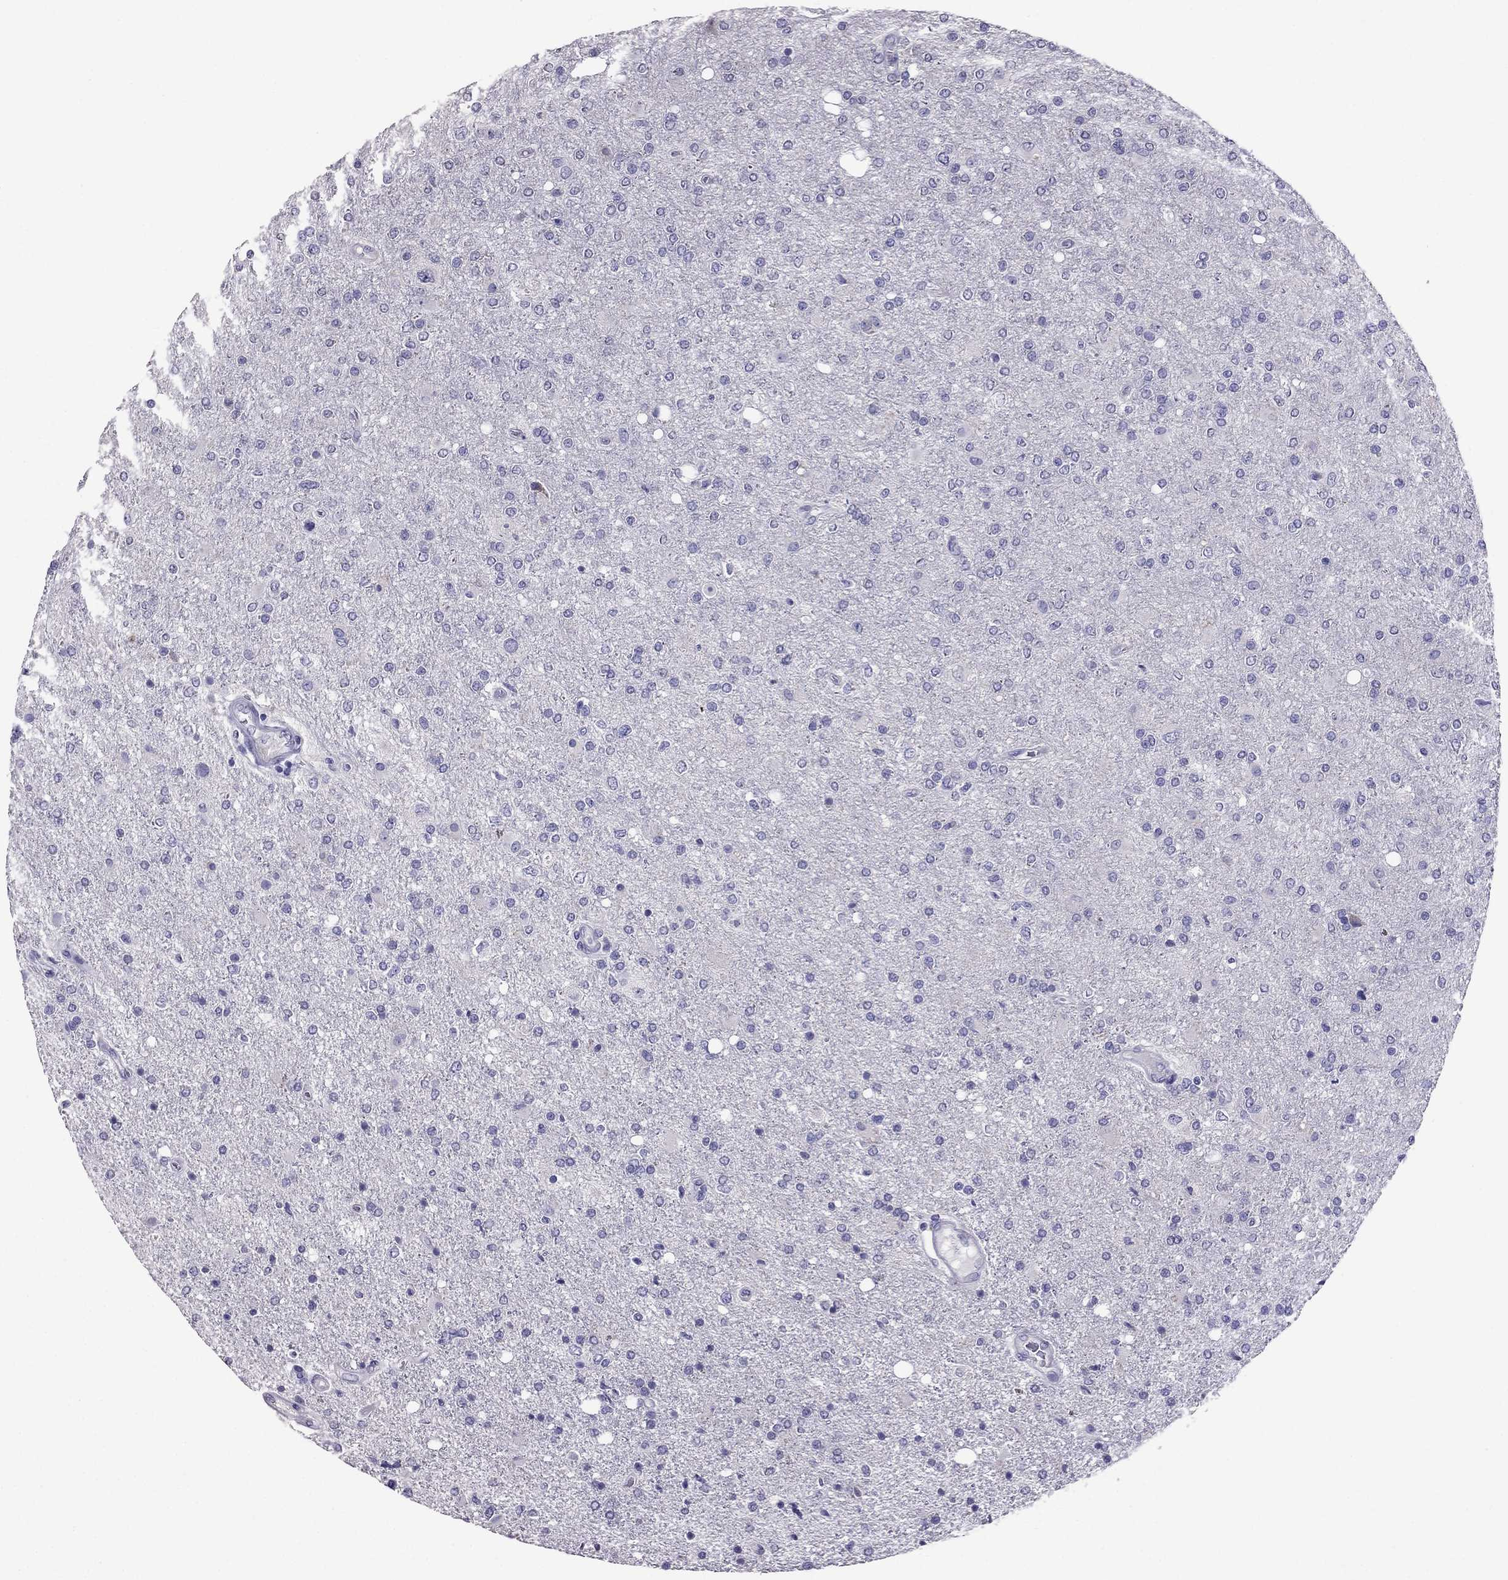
{"staining": {"intensity": "negative", "quantity": "none", "location": "none"}, "tissue": "glioma", "cell_type": "Tumor cells", "image_type": "cancer", "snomed": [{"axis": "morphology", "description": "Glioma, malignant, High grade"}, {"axis": "topography", "description": "Cerebral cortex"}], "caption": "The histopathology image shows no staining of tumor cells in malignant glioma (high-grade).", "gene": "OXCT2", "patient": {"sex": "male", "age": 70}}